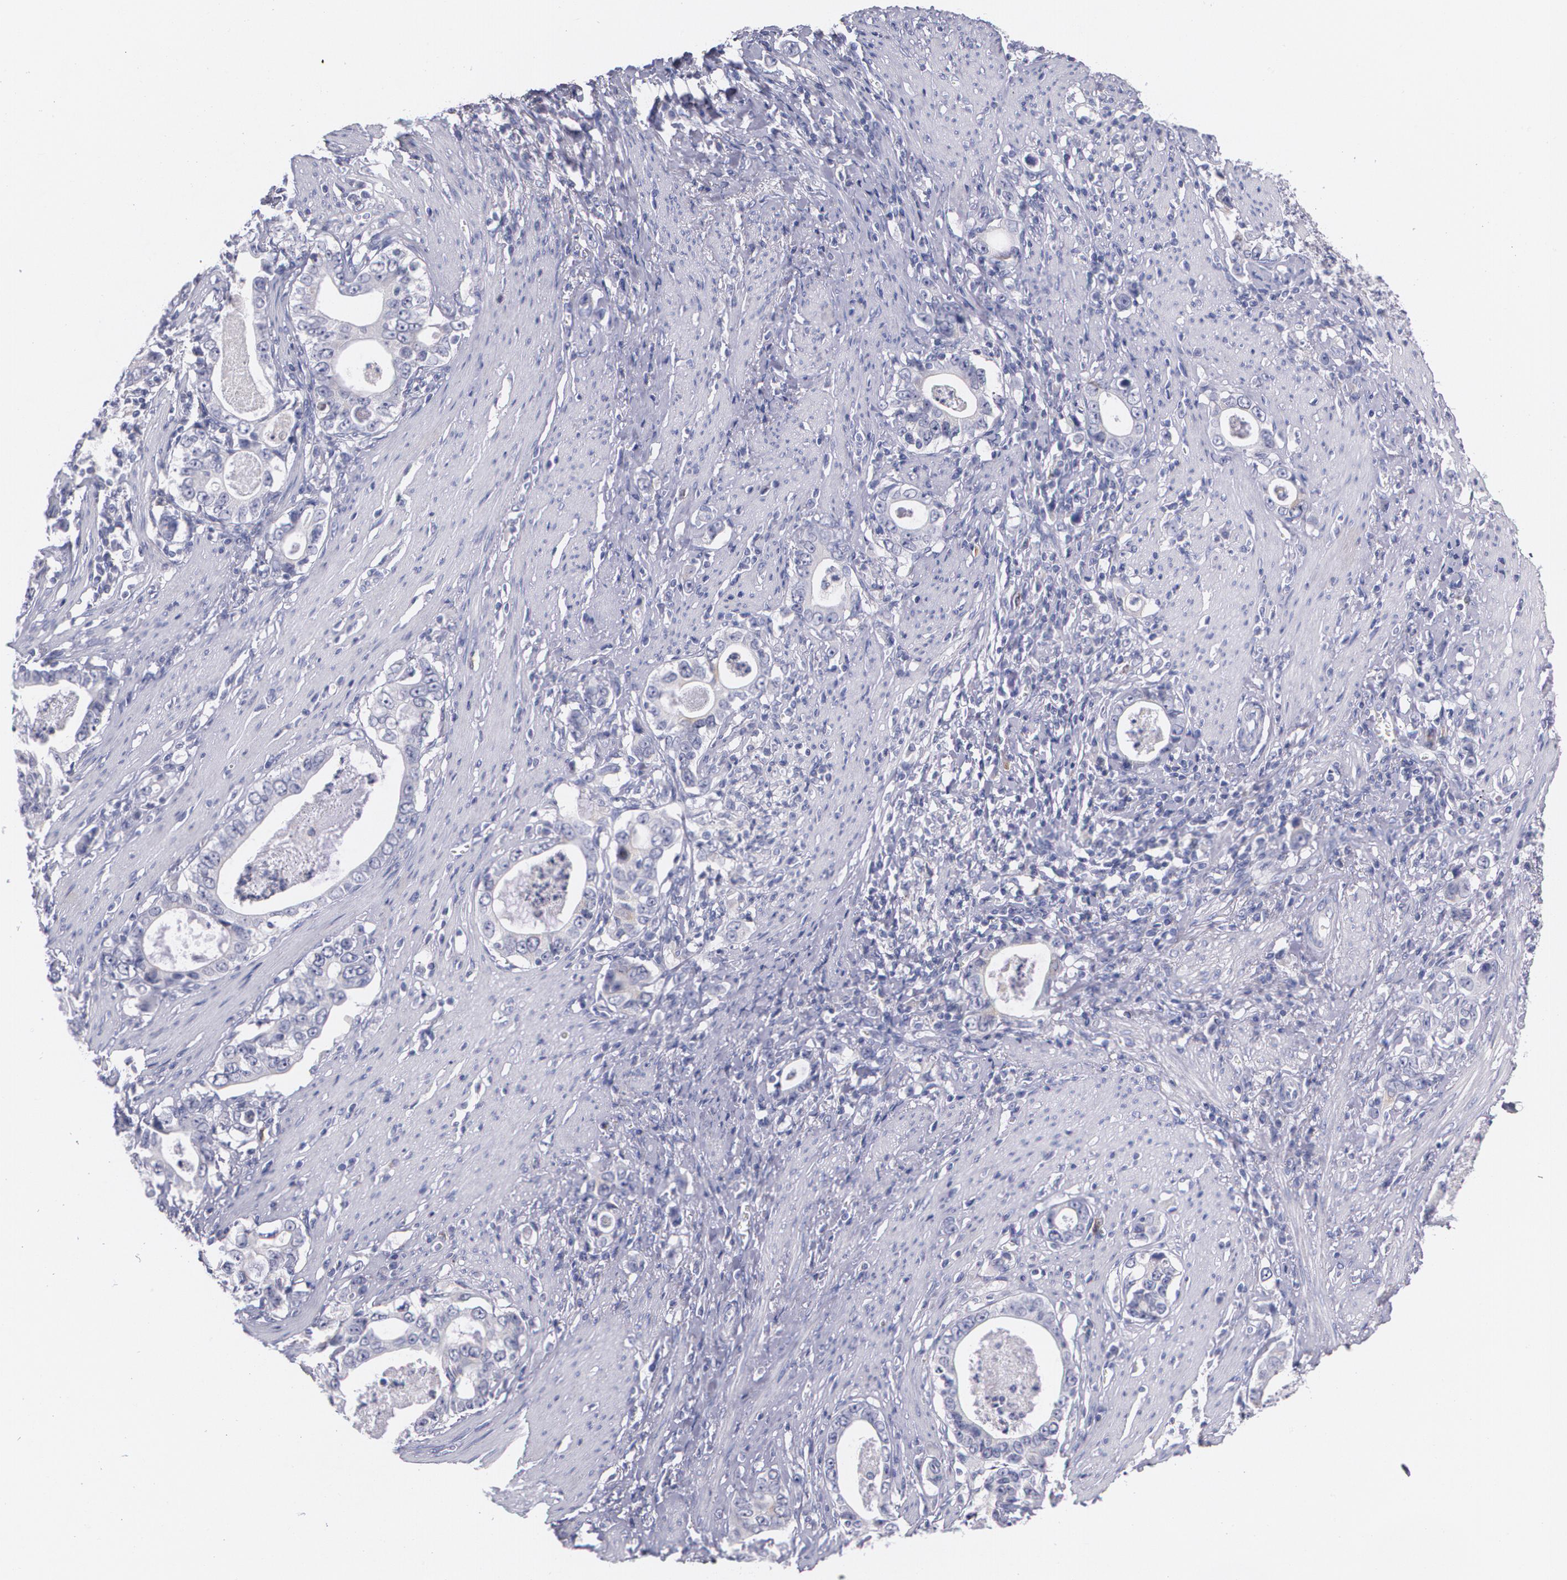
{"staining": {"intensity": "negative", "quantity": "none", "location": "none"}, "tissue": "stomach cancer", "cell_type": "Tumor cells", "image_type": "cancer", "snomed": [{"axis": "morphology", "description": "Adenocarcinoma, NOS"}, {"axis": "topography", "description": "Stomach, lower"}], "caption": "This histopathology image is of stomach adenocarcinoma stained with IHC to label a protein in brown with the nuclei are counter-stained blue. There is no staining in tumor cells. The staining is performed using DAB brown chromogen with nuclei counter-stained in using hematoxylin.", "gene": "HMMR", "patient": {"sex": "female", "age": 72}}